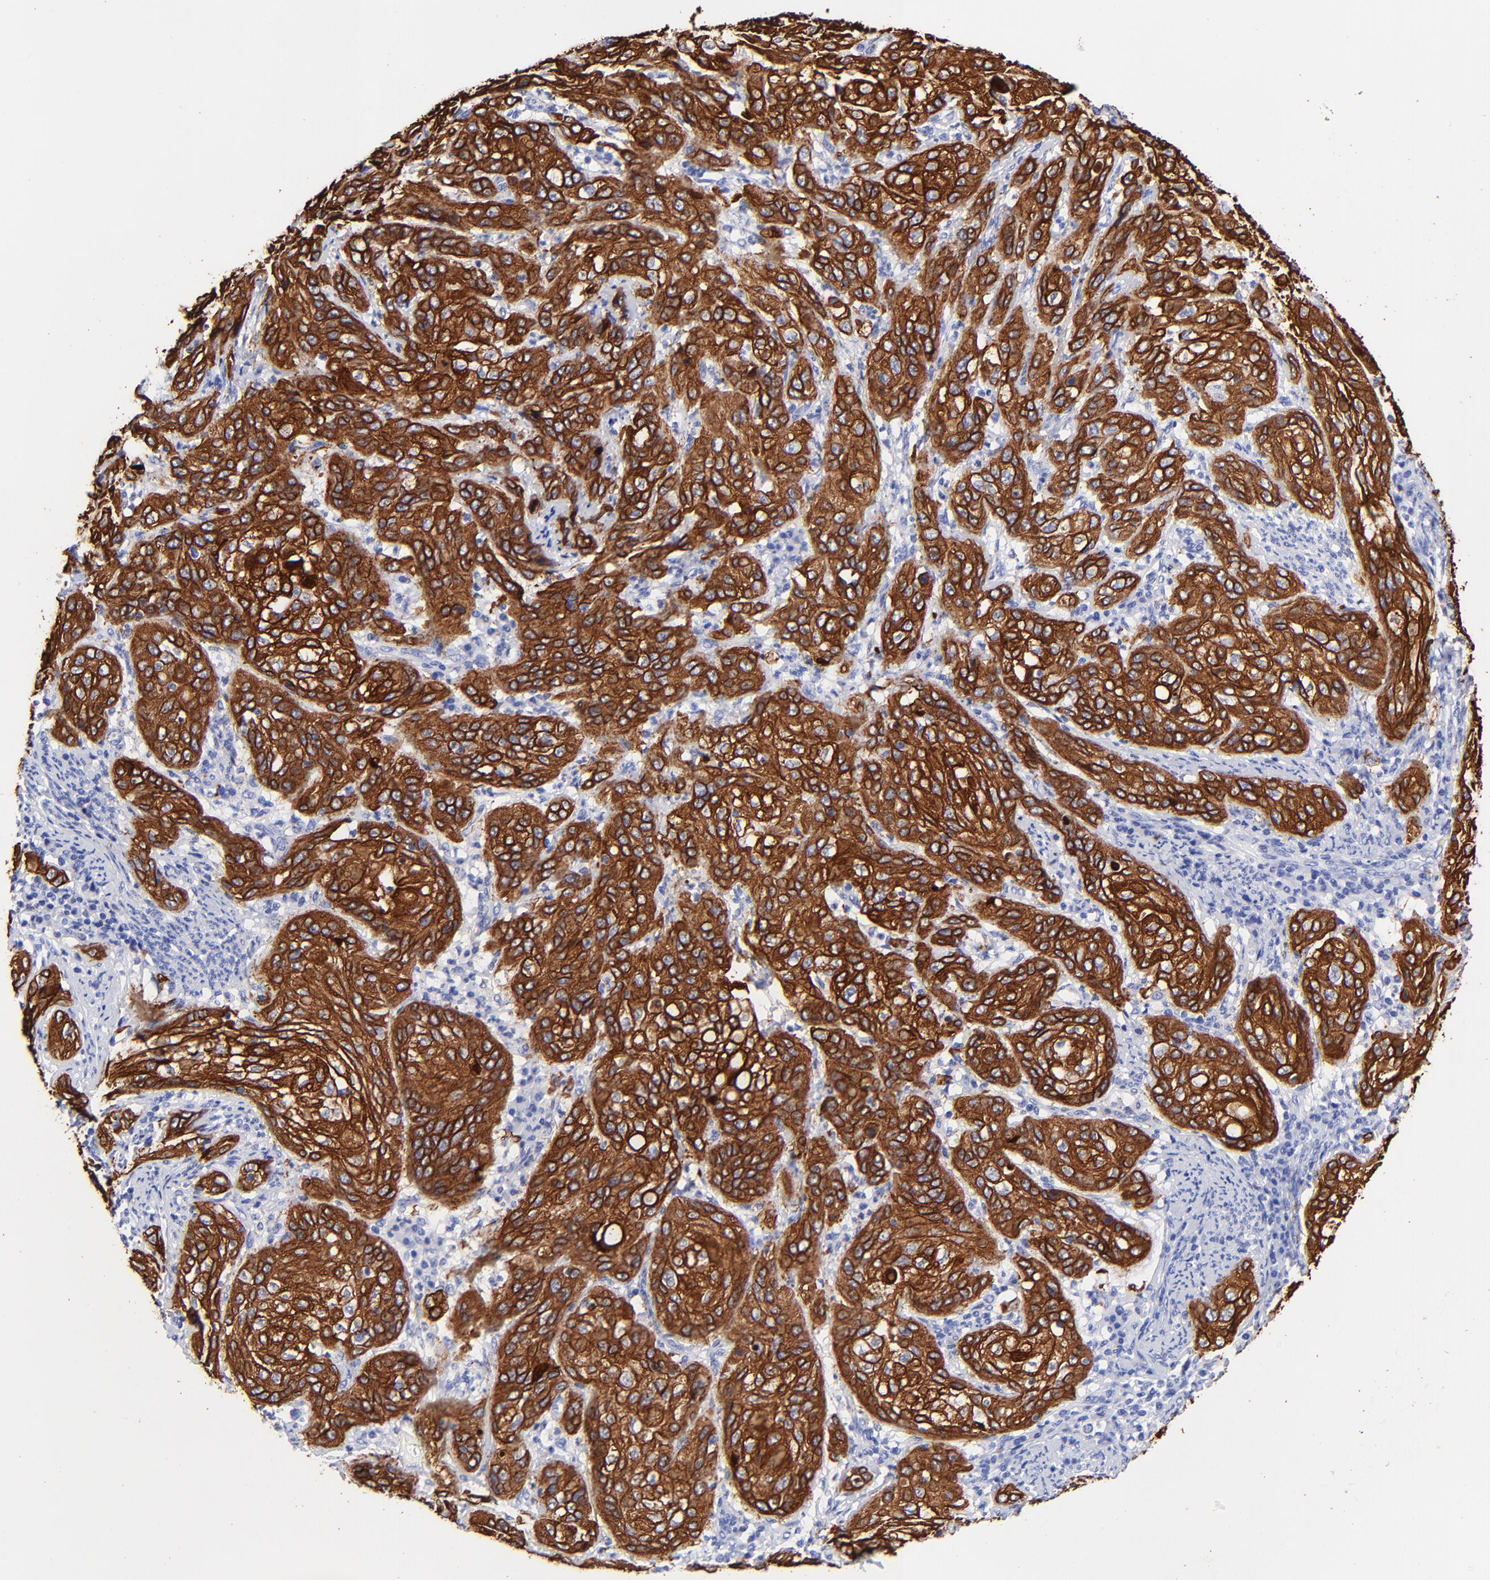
{"staining": {"intensity": "strong", "quantity": ">75%", "location": "cytoplasmic/membranous"}, "tissue": "cervical cancer", "cell_type": "Tumor cells", "image_type": "cancer", "snomed": [{"axis": "morphology", "description": "Squamous cell carcinoma, NOS"}, {"axis": "topography", "description": "Cervix"}], "caption": "The immunohistochemical stain labels strong cytoplasmic/membranous expression in tumor cells of cervical cancer (squamous cell carcinoma) tissue.", "gene": "KRT19", "patient": {"sex": "female", "age": 41}}